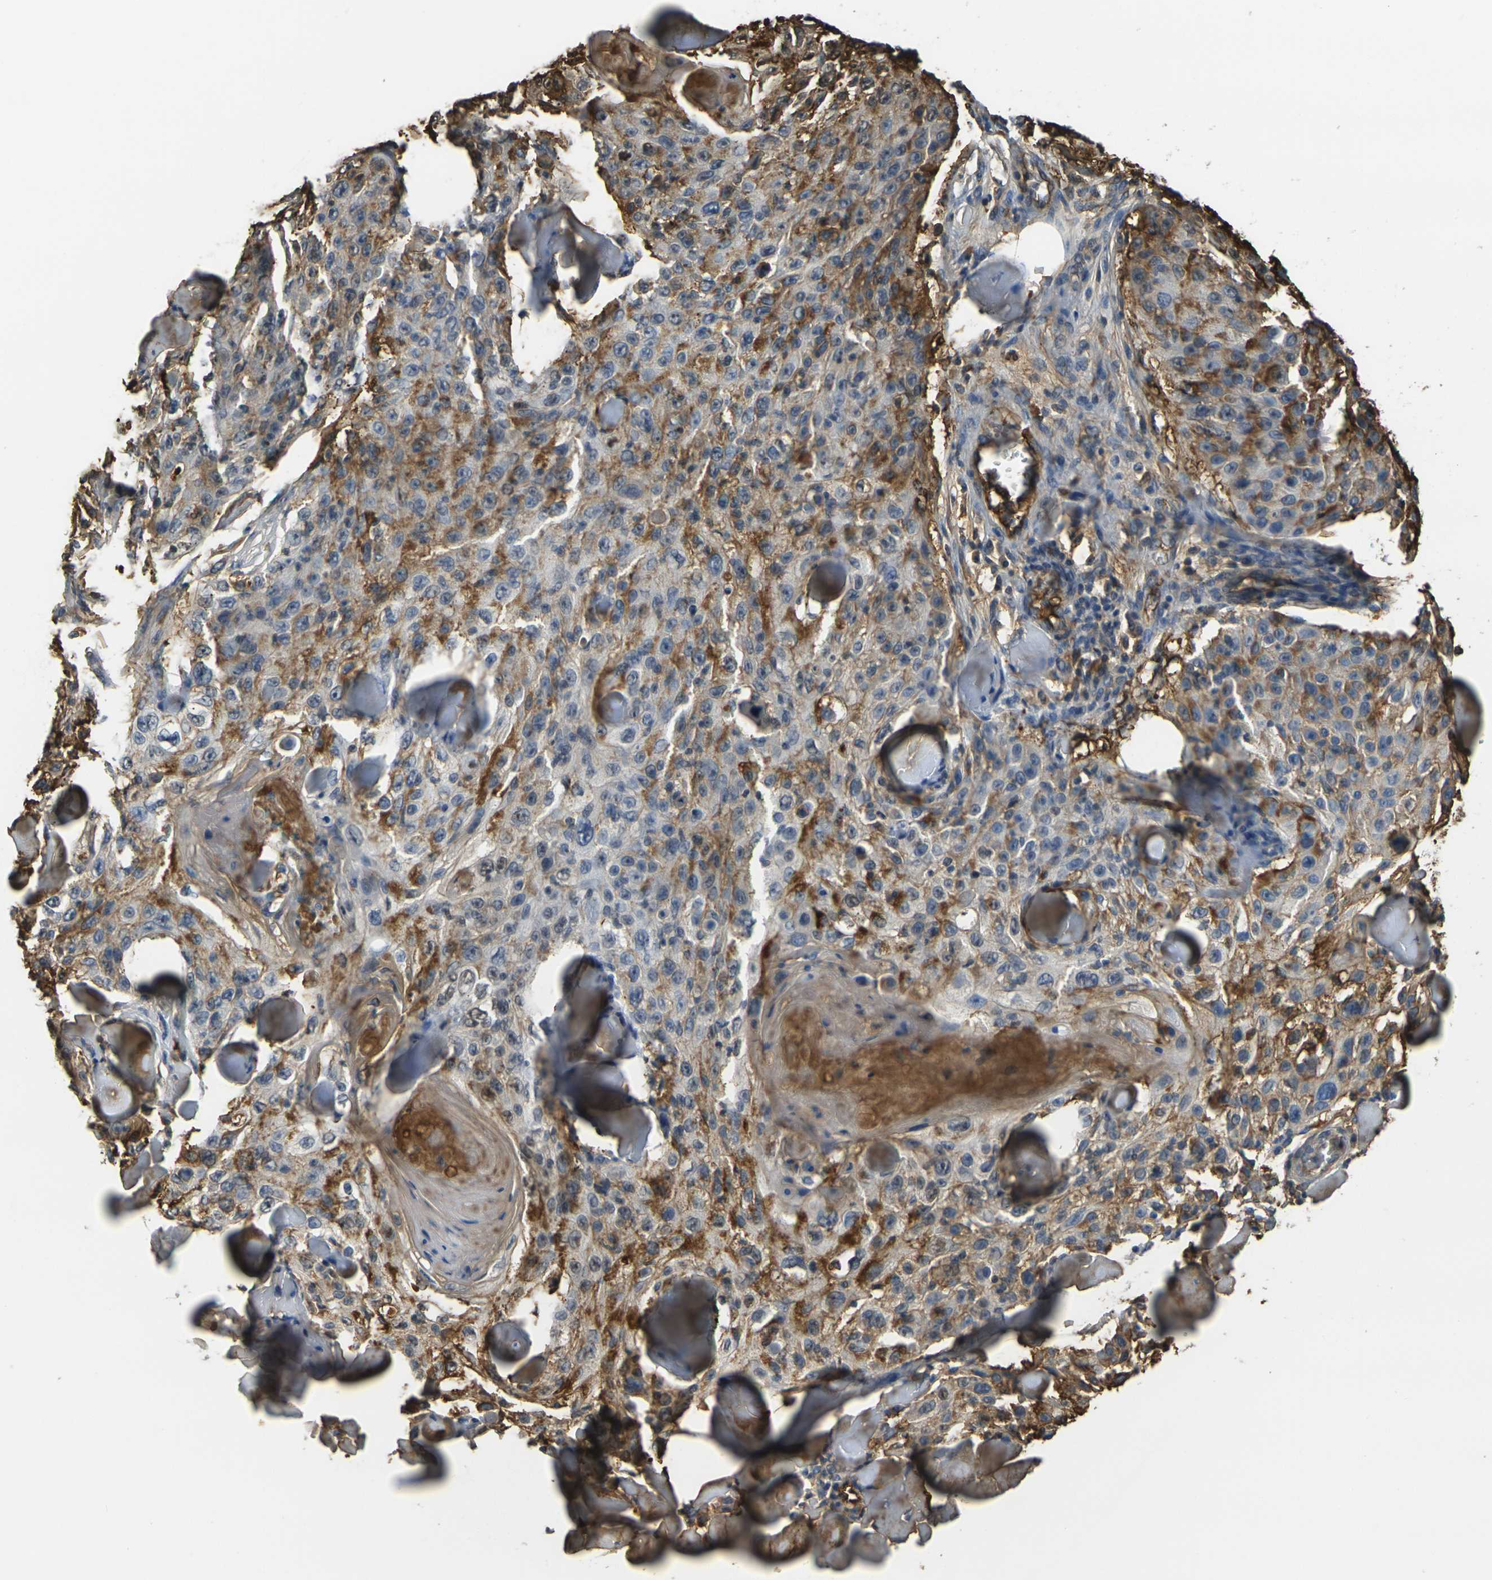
{"staining": {"intensity": "moderate", "quantity": "25%-75%", "location": "cytoplasmic/membranous"}, "tissue": "skin cancer", "cell_type": "Tumor cells", "image_type": "cancer", "snomed": [{"axis": "morphology", "description": "Squamous cell carcinoma, NOS"}, {"axis": "topography", "description": "Skin"}], "caption": "Skin squamous cell carcinoma tissue exhibits moderate cytoplasmic/membranous positivity in about 25%-75% of tumor cells, visualized by immunohistochemistry. The staining was performed using DAB, with brown indicating positive protein expression. Nuclei are stained blue with hematoxylin.", "gene": "PLCD1", "patient": {"sex": "male", "age": 86}}